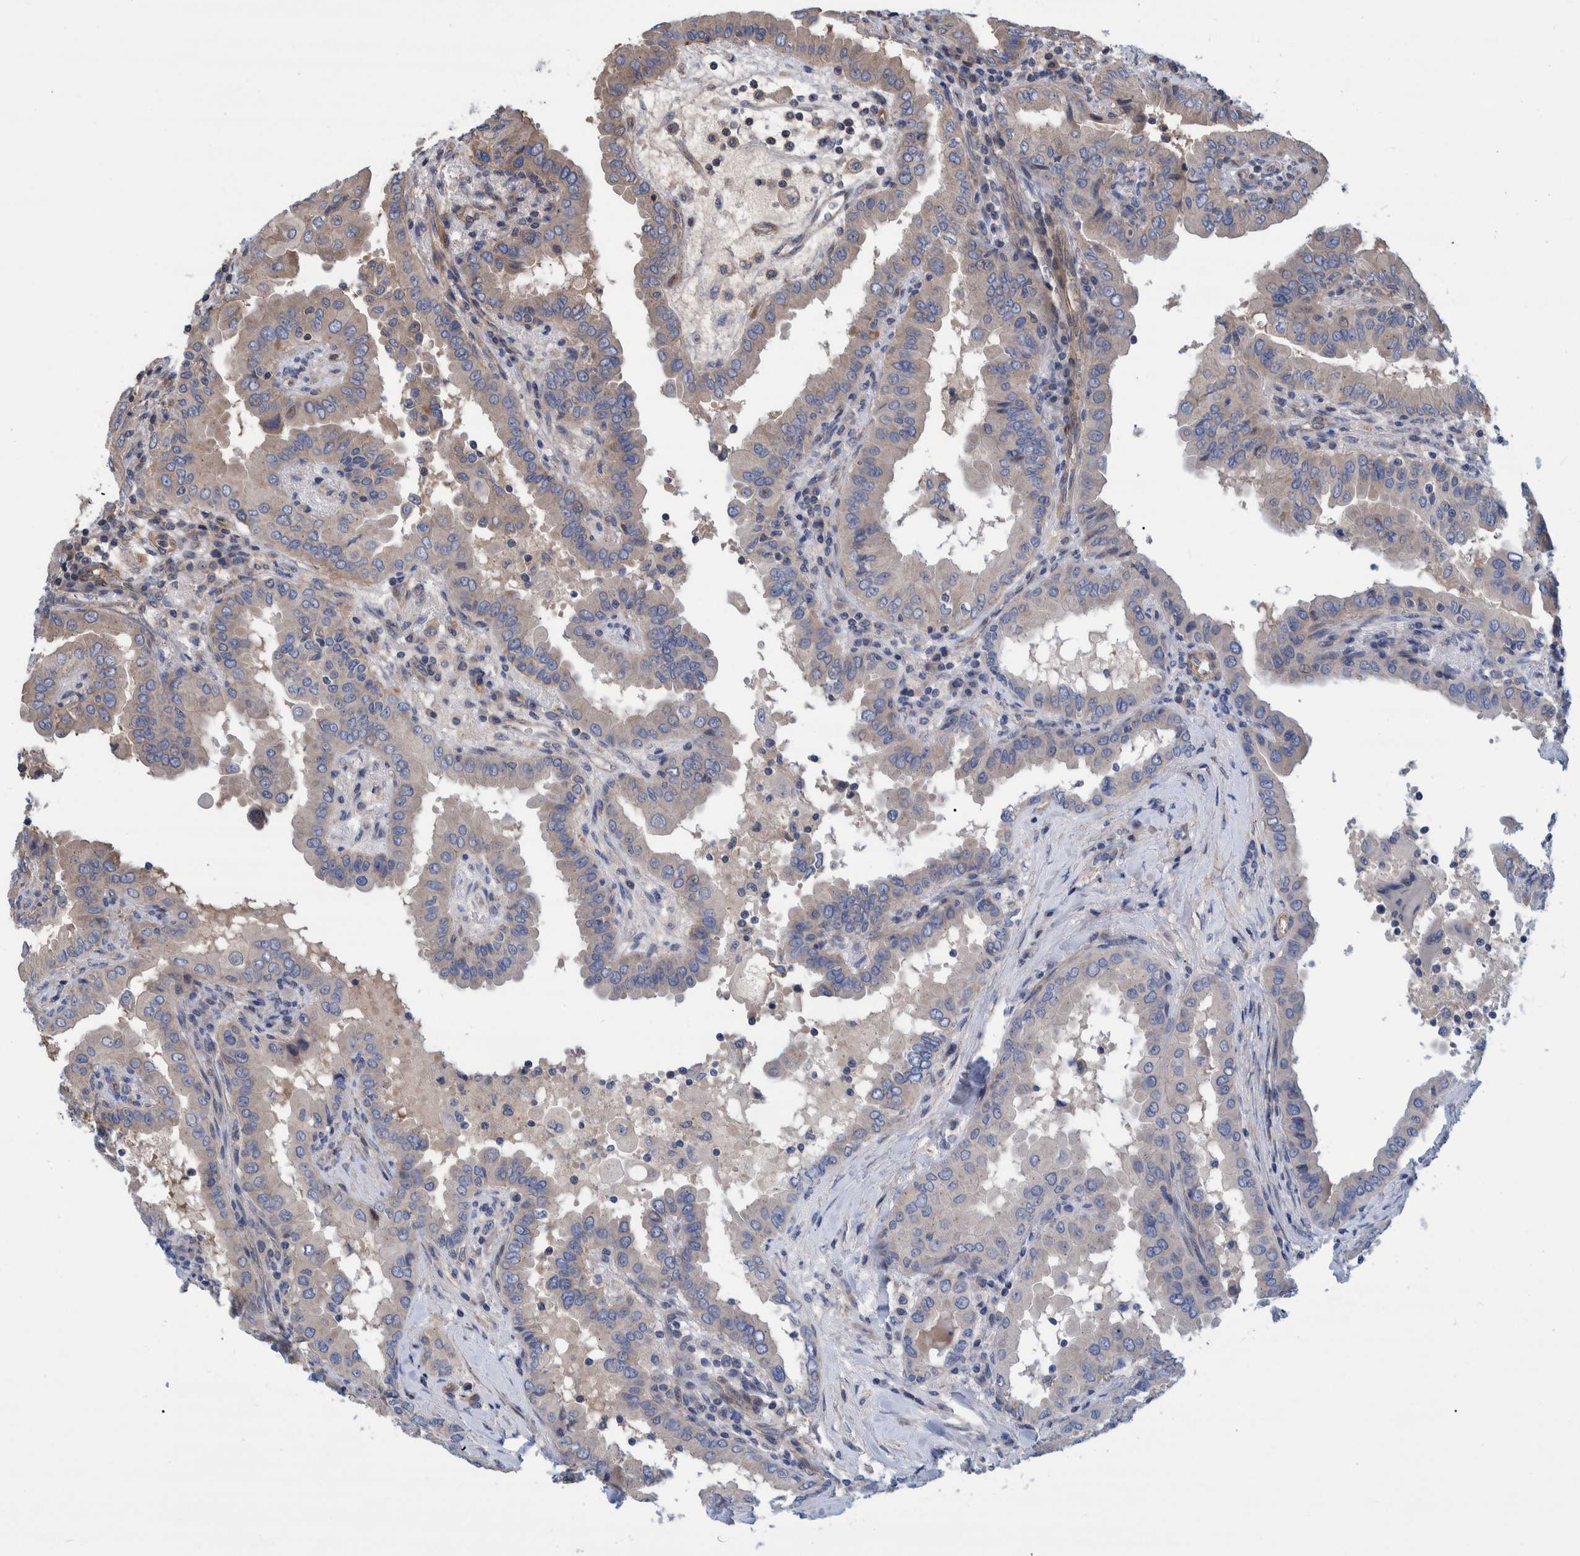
{"staining": {"intensity": "negative", "quantity": "none", "location": "none"}, "tissue": "thyroid cancer", "cell_type": "Tumor cells", "image_type": "cancer", "snomed": [{"axis": "morphology", "description": "Papillary adenocarcinoma, NOS"}, {"axis": "topography", "description": "Thyroid gland"}], "caption": "The image shows no staining of tumor cells in thyroid cancer (papillary adenocarcinoma).", "gene": "GRPEL2", "patient": {"sex": "male", "age": 33}}